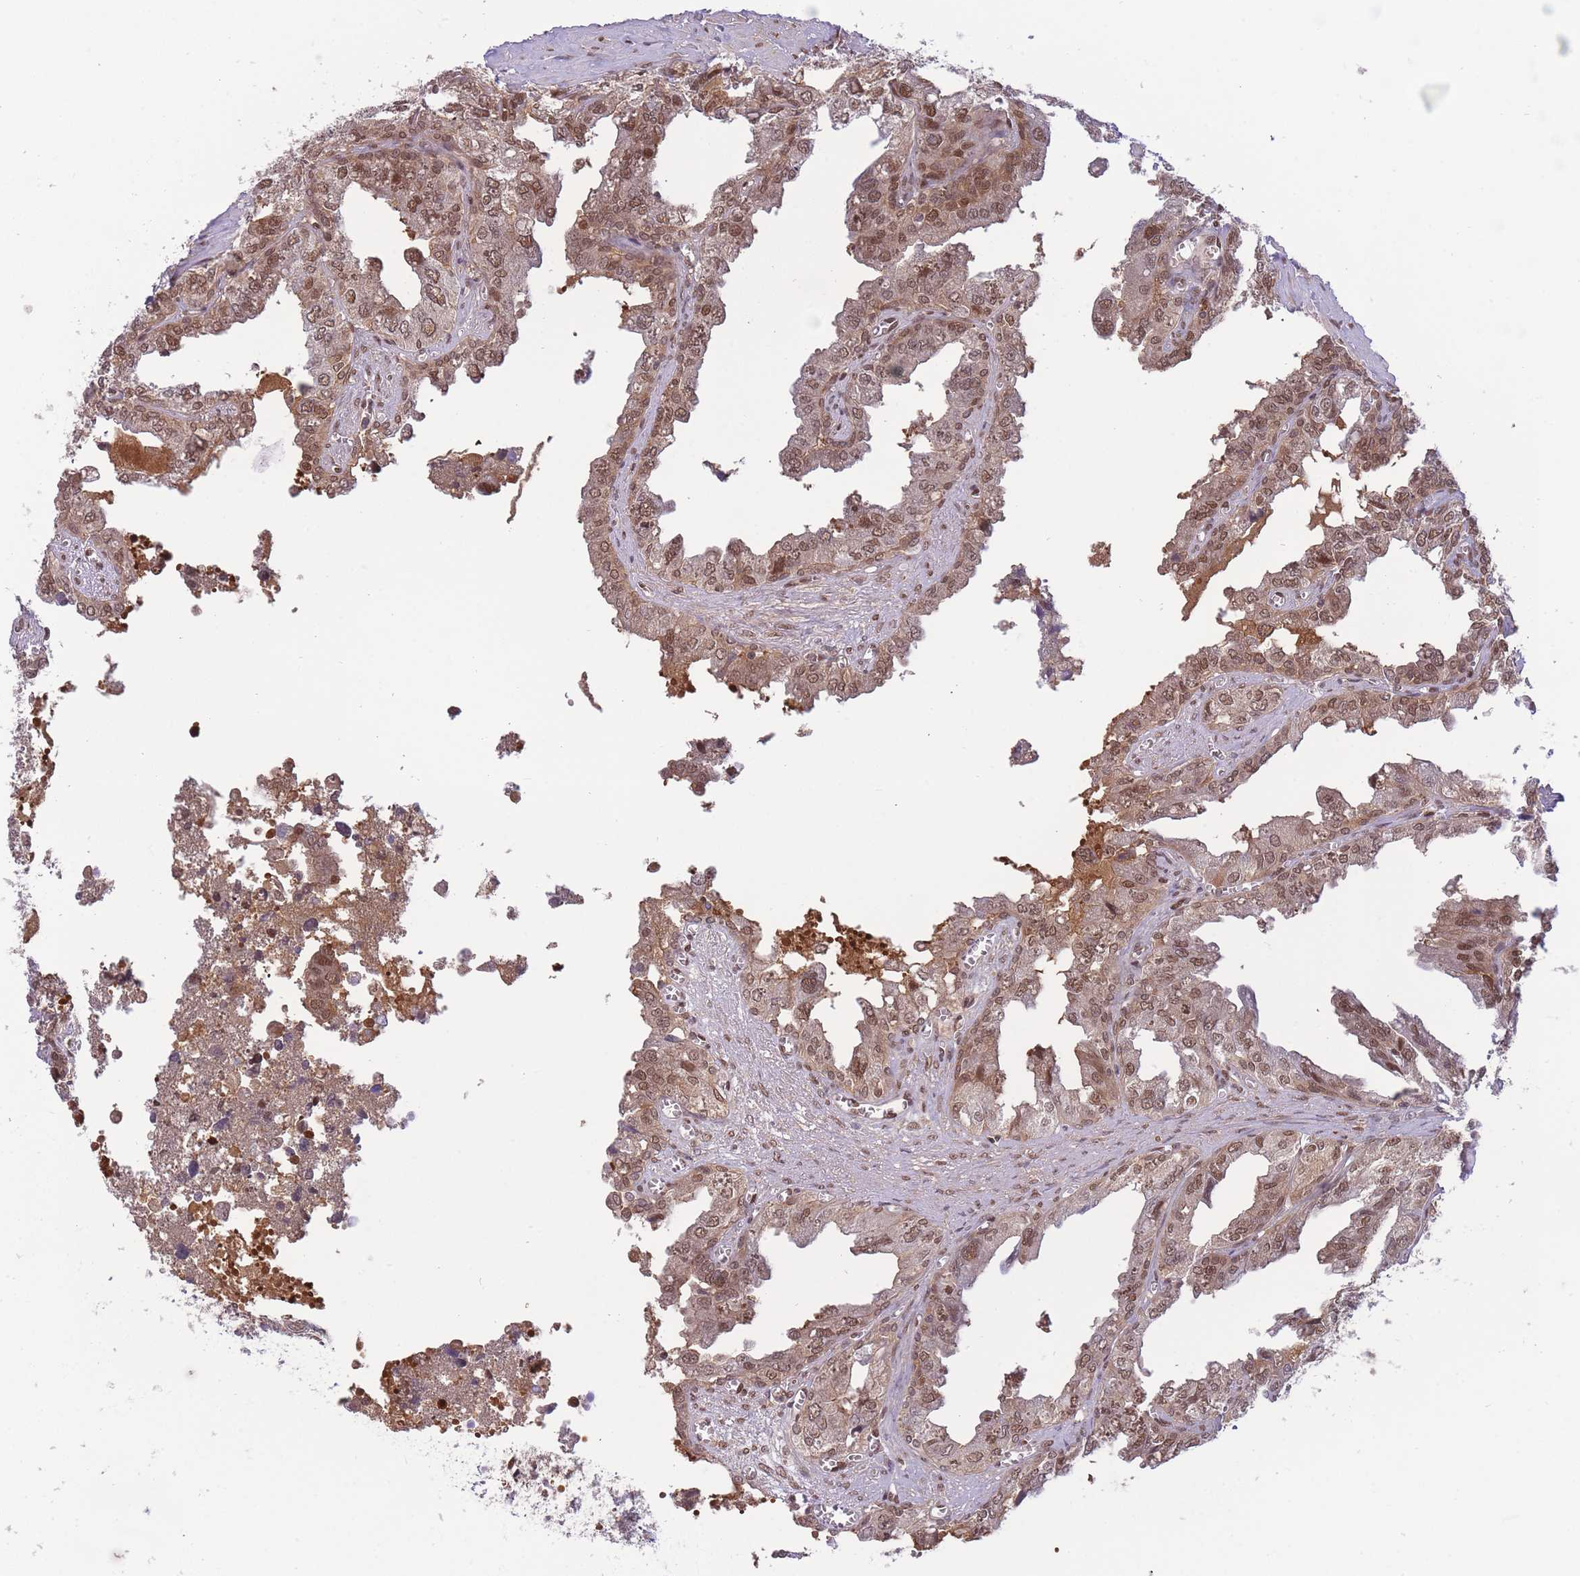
{"staining": {"intensity": "moderate", "quantity": ">75%", "location": "cytoplasmic/membranous"}, "tissue": "seminal vesicle", "cell_type": "Glandular cells", "image_type": "normal", "snomed": [{"axis": "morphology", "description": "Normal tissue, NOS"}, {"axis": "topography", "description": "Seminal veicle"}], "caption": "Immunohistochemical staining of benign human seminal vesicle exhibits moderate cytoplasmic/membranous protein staining in approximately >75% of glandular cells. (DAB (3,3'-diaminobenzidine) = brown stain, brightfield microscopy at high magnification).", "gene": "NSFL1C", "patient": {"sex": "male", "age": 67}}